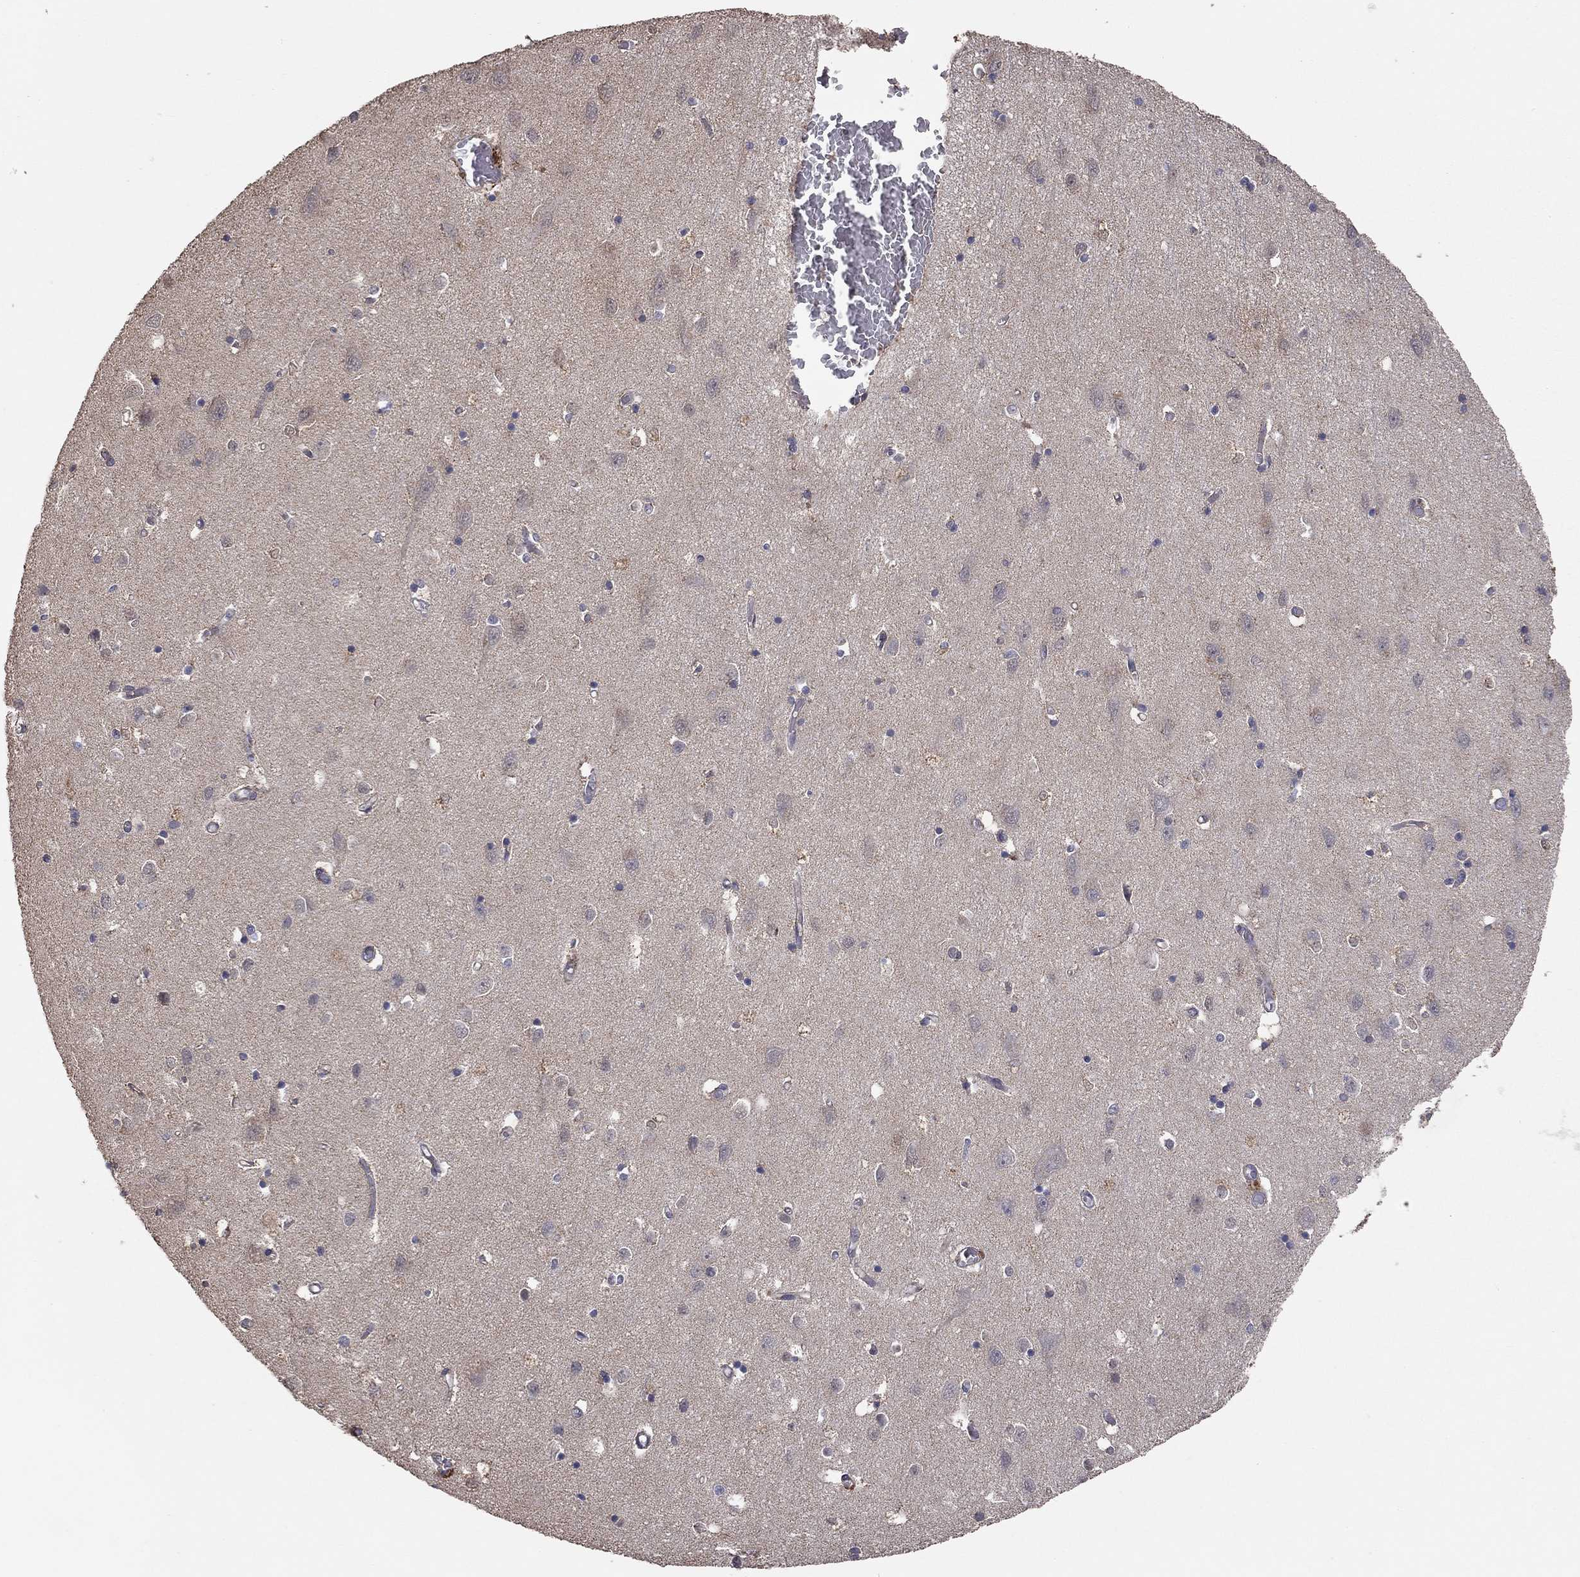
{"staining": {"intensity": "negative", "quantity": "none", "location": "none"}, "tissue": "cerebral cortex", "cell_type": "Endothelial cells", "image_type": "normal", "snomed": [{"axis": "morphology", "description": "Normal tissue, NOS"}, {"axis": "topography", "description": "Cerebral cortex"}], "caption": "Photomicrograph shows no significant protein expression in endothelial cells of normal cerebral cortex.", "gene": "ANKRA2", "patient": {"sex": "male", "age": 70}}